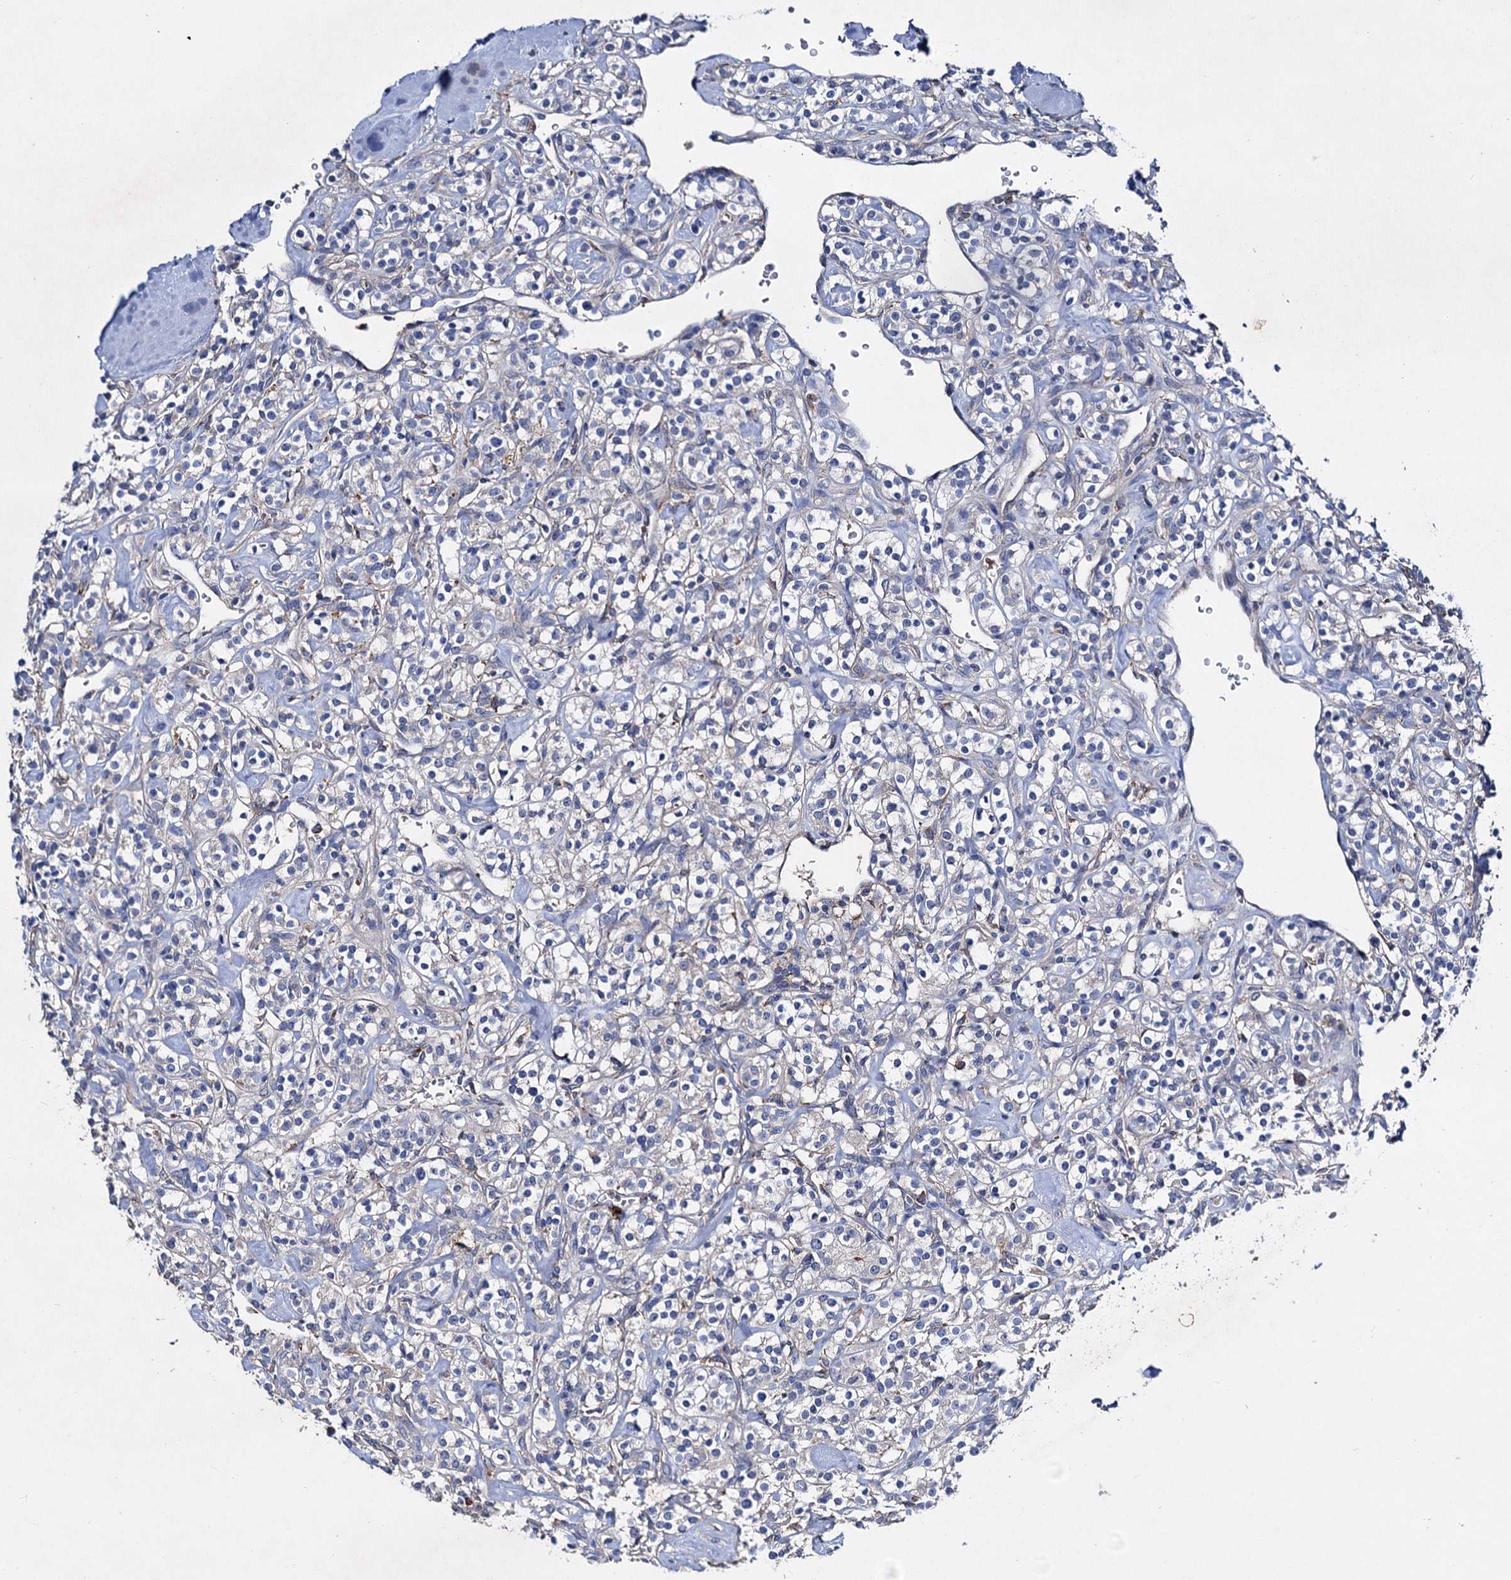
{"staining": {"intensity": "negative", "quantity": "none", "location": "none"}, "tissue": "renal cancer", "cell_type": "Tumor cells", "image_type": "cancer", "snomed": [{"axis": "morphology", "description": "Adenocarcinoma, NOS"}, {"axis": "topography", "description": "Kidney"}], "caption": "Immunohistochemistry histopathology image of adenocarcinoma (renal) stained for a protein (brown), which demonstrates no positivity in tumor cells.", "gene": "HVCN1", "patient": {"sex": "male", "age": 77}}